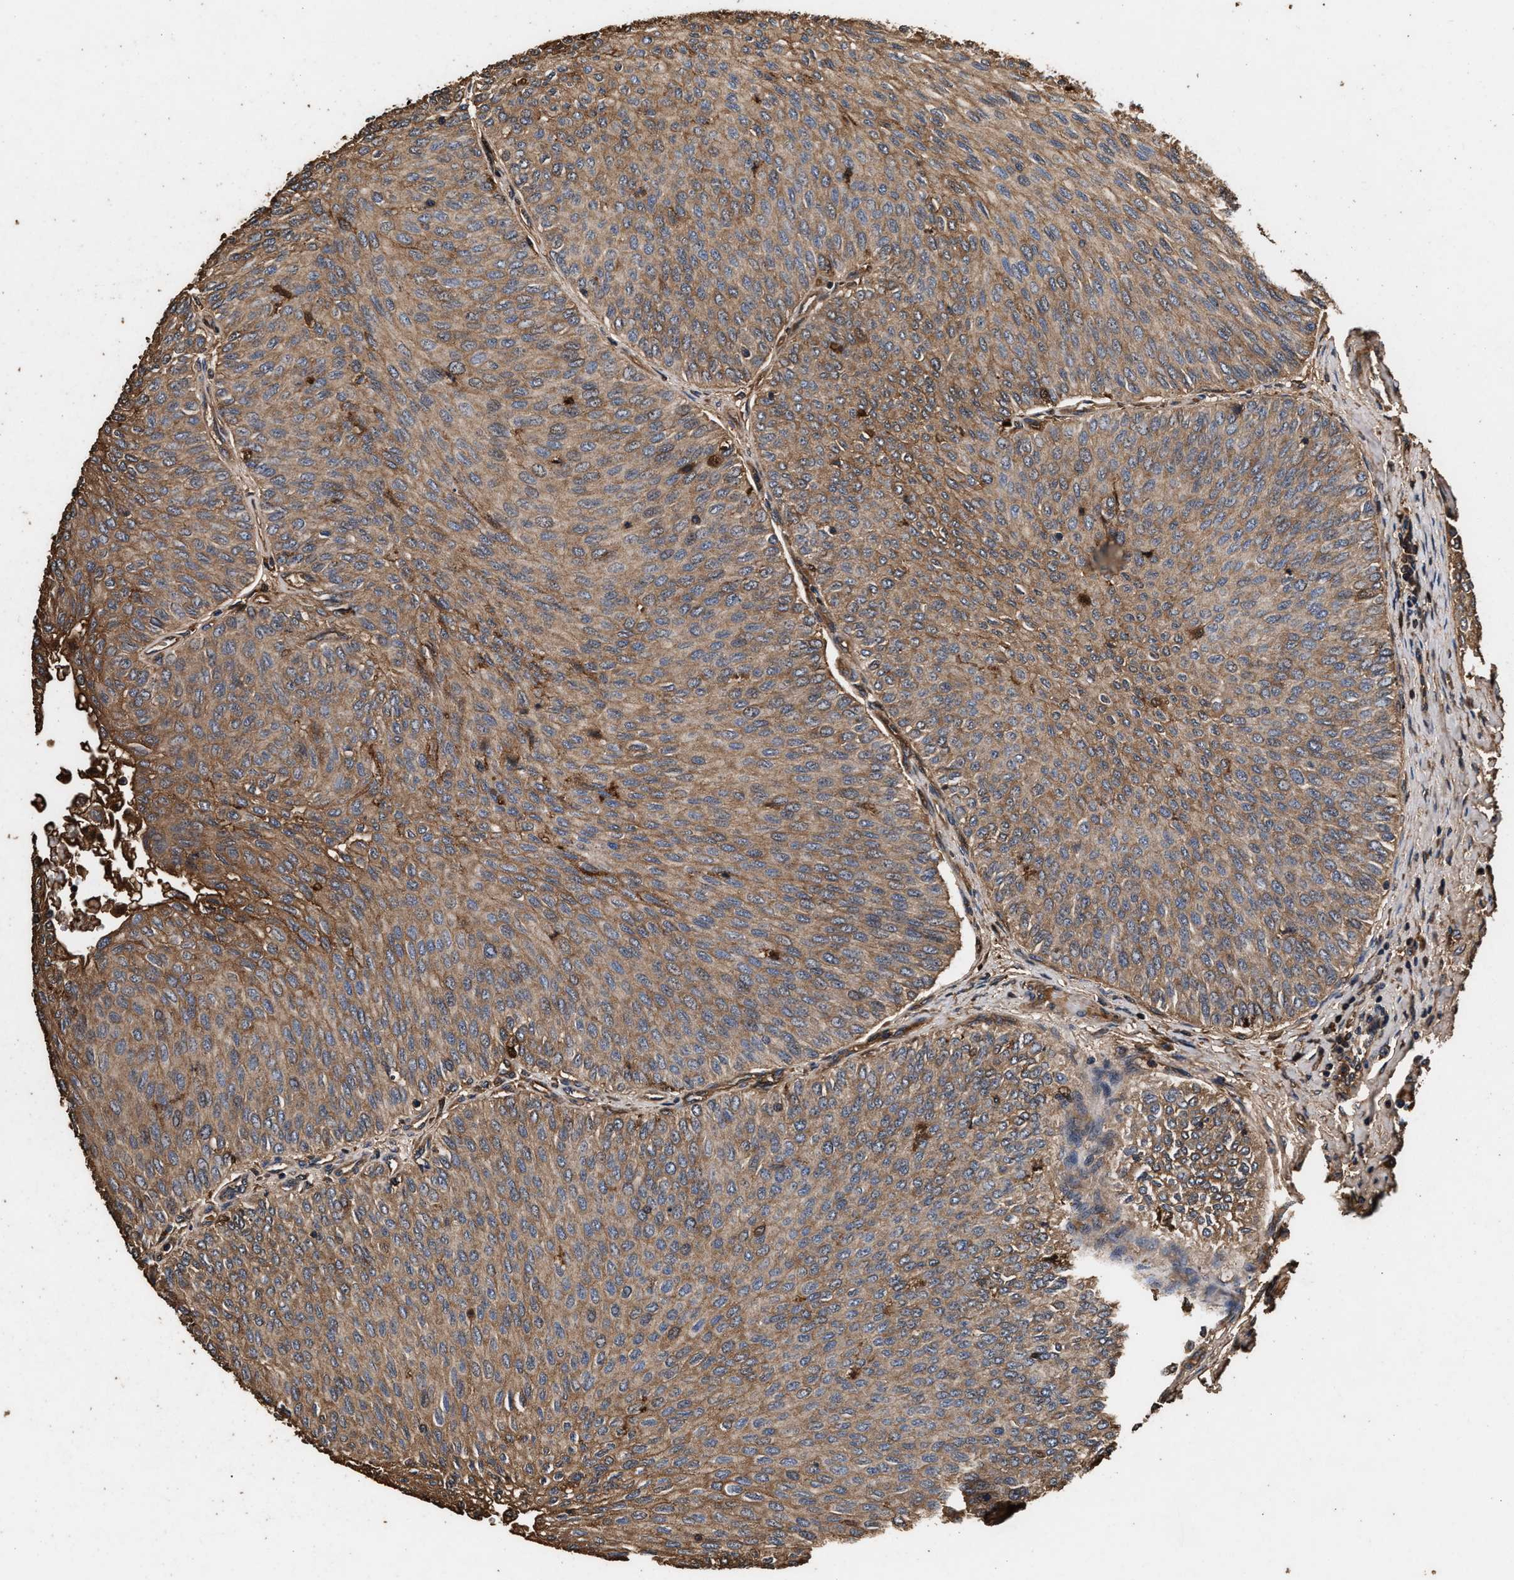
{"staining": {"intensity": "weak", "quantity": ">75%", "location": "cytoplasmic/membranous"}, "tissue": "urothelial cancer", "cell_type": "Tumor cells", "image_type": "cancer", "snomed": [{"axis": "morphology", "description": "Urothelial carcinoma, Low grade"}, {"axis": "topography", "description": "Urinary bladder"}], "caption": "IHC of low-grade urothelial carcinoma demonstrates low levels of weak cytoplasmic/membranous staining in approximately >75% of tumor cells.", "gene": "KYAT1", "patient": {"sex": "male", "age": 78}}